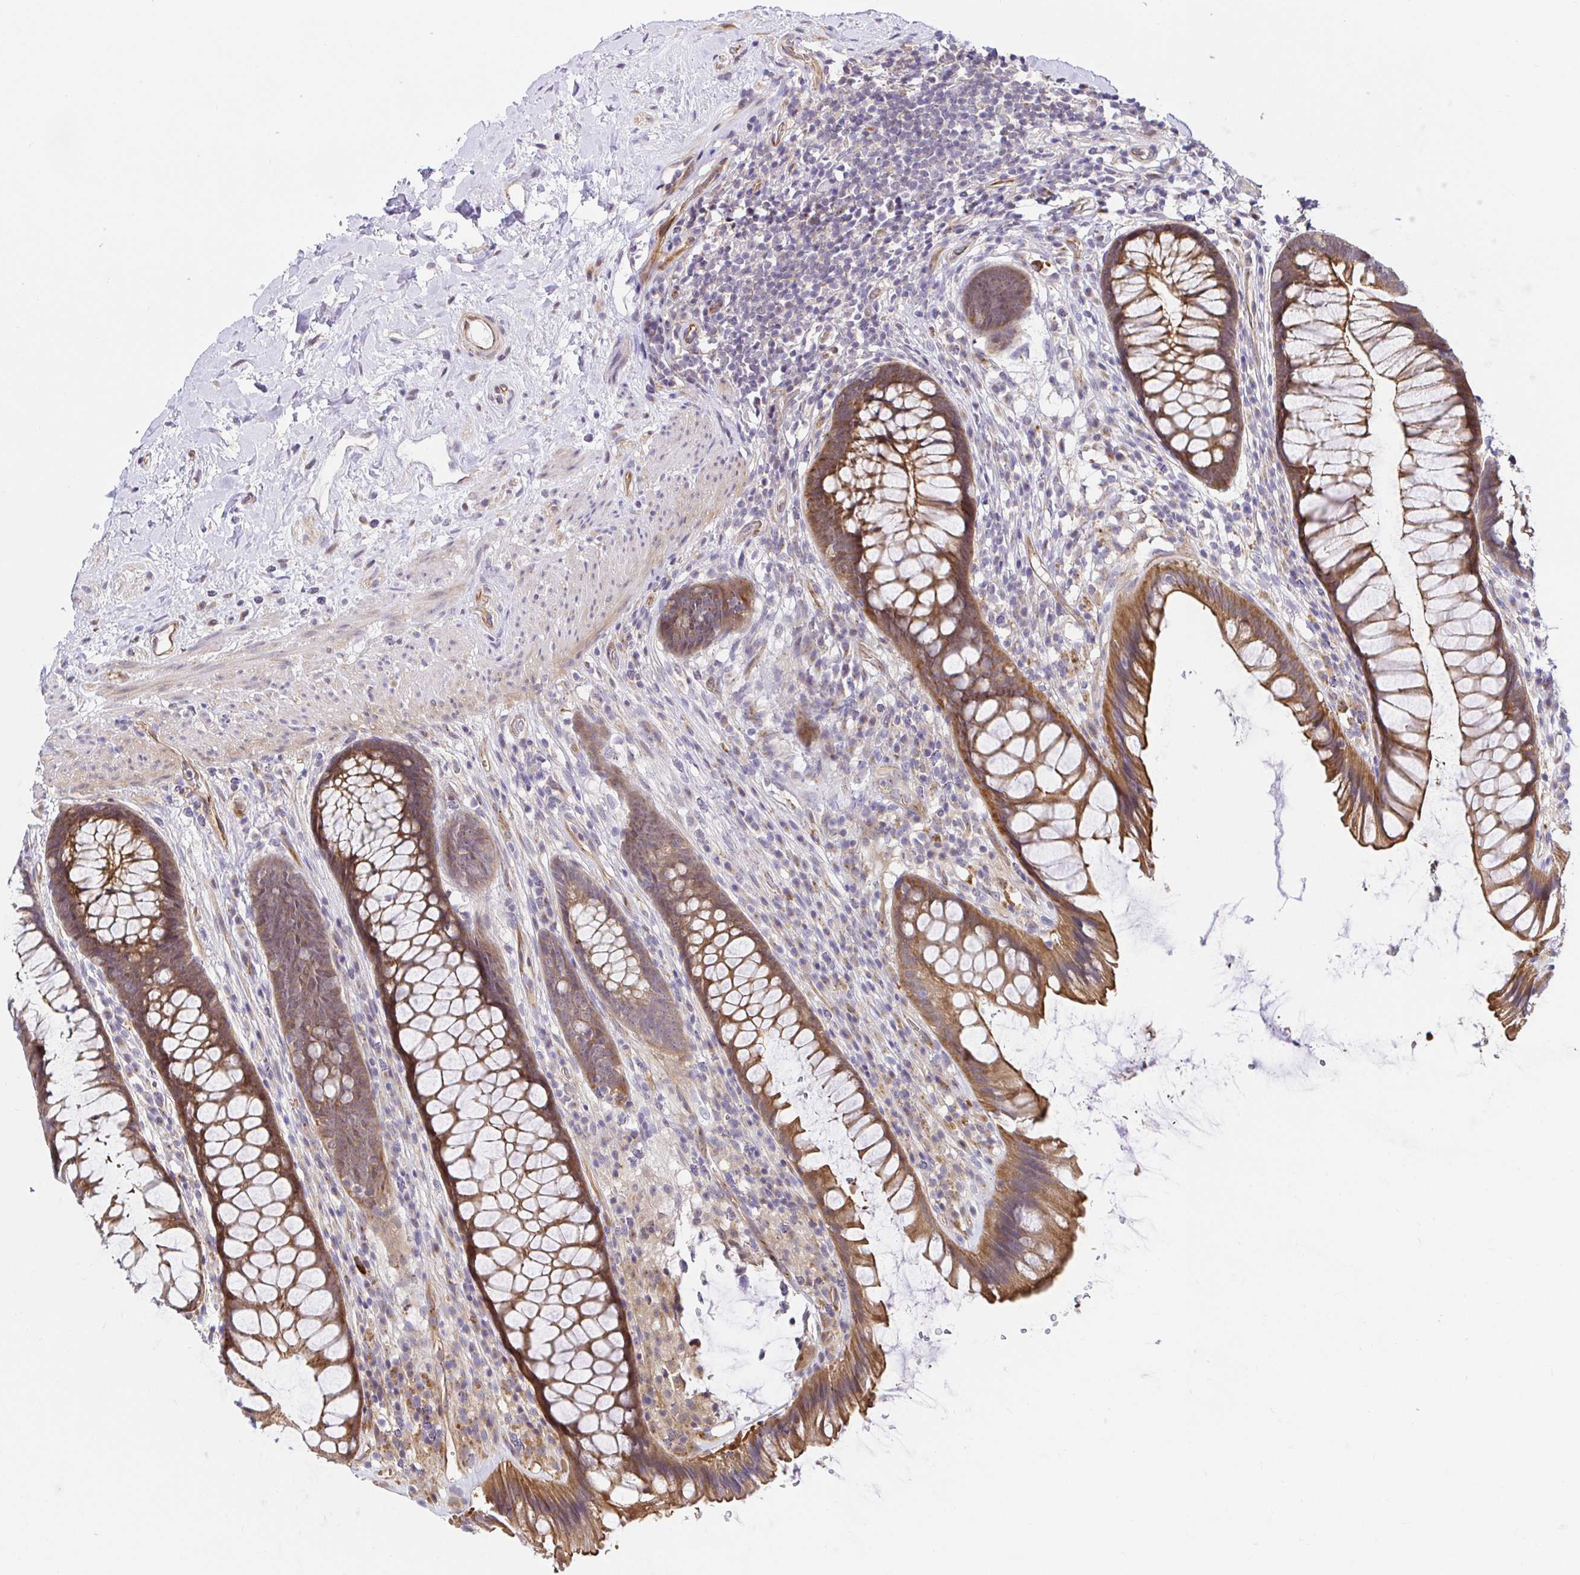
{"staining": {"intensity": "moderate", "quantity": ">75%", "location": "cytoplasmic/membranous"}, "tissue": "rectum", "cell_type": "Glandular cells", "image_type": "normal", "snomed": [{"axis": "morphology", "description": "Normal tissue, NOS"}, {"axis": "topography", "description": "Rectum"}], "caption": "IHC micrograph of benign rectum: human rectum stained using immunohistochemistry demonstrates medium levels of moderate protein expression localized specifically in the cytoplasmic/membranous of glandular cells, appearing as a cytoplasmic/membranous brown color.", "gene": "TRIM55", "patient": {"sex": "male", "age": 53}}